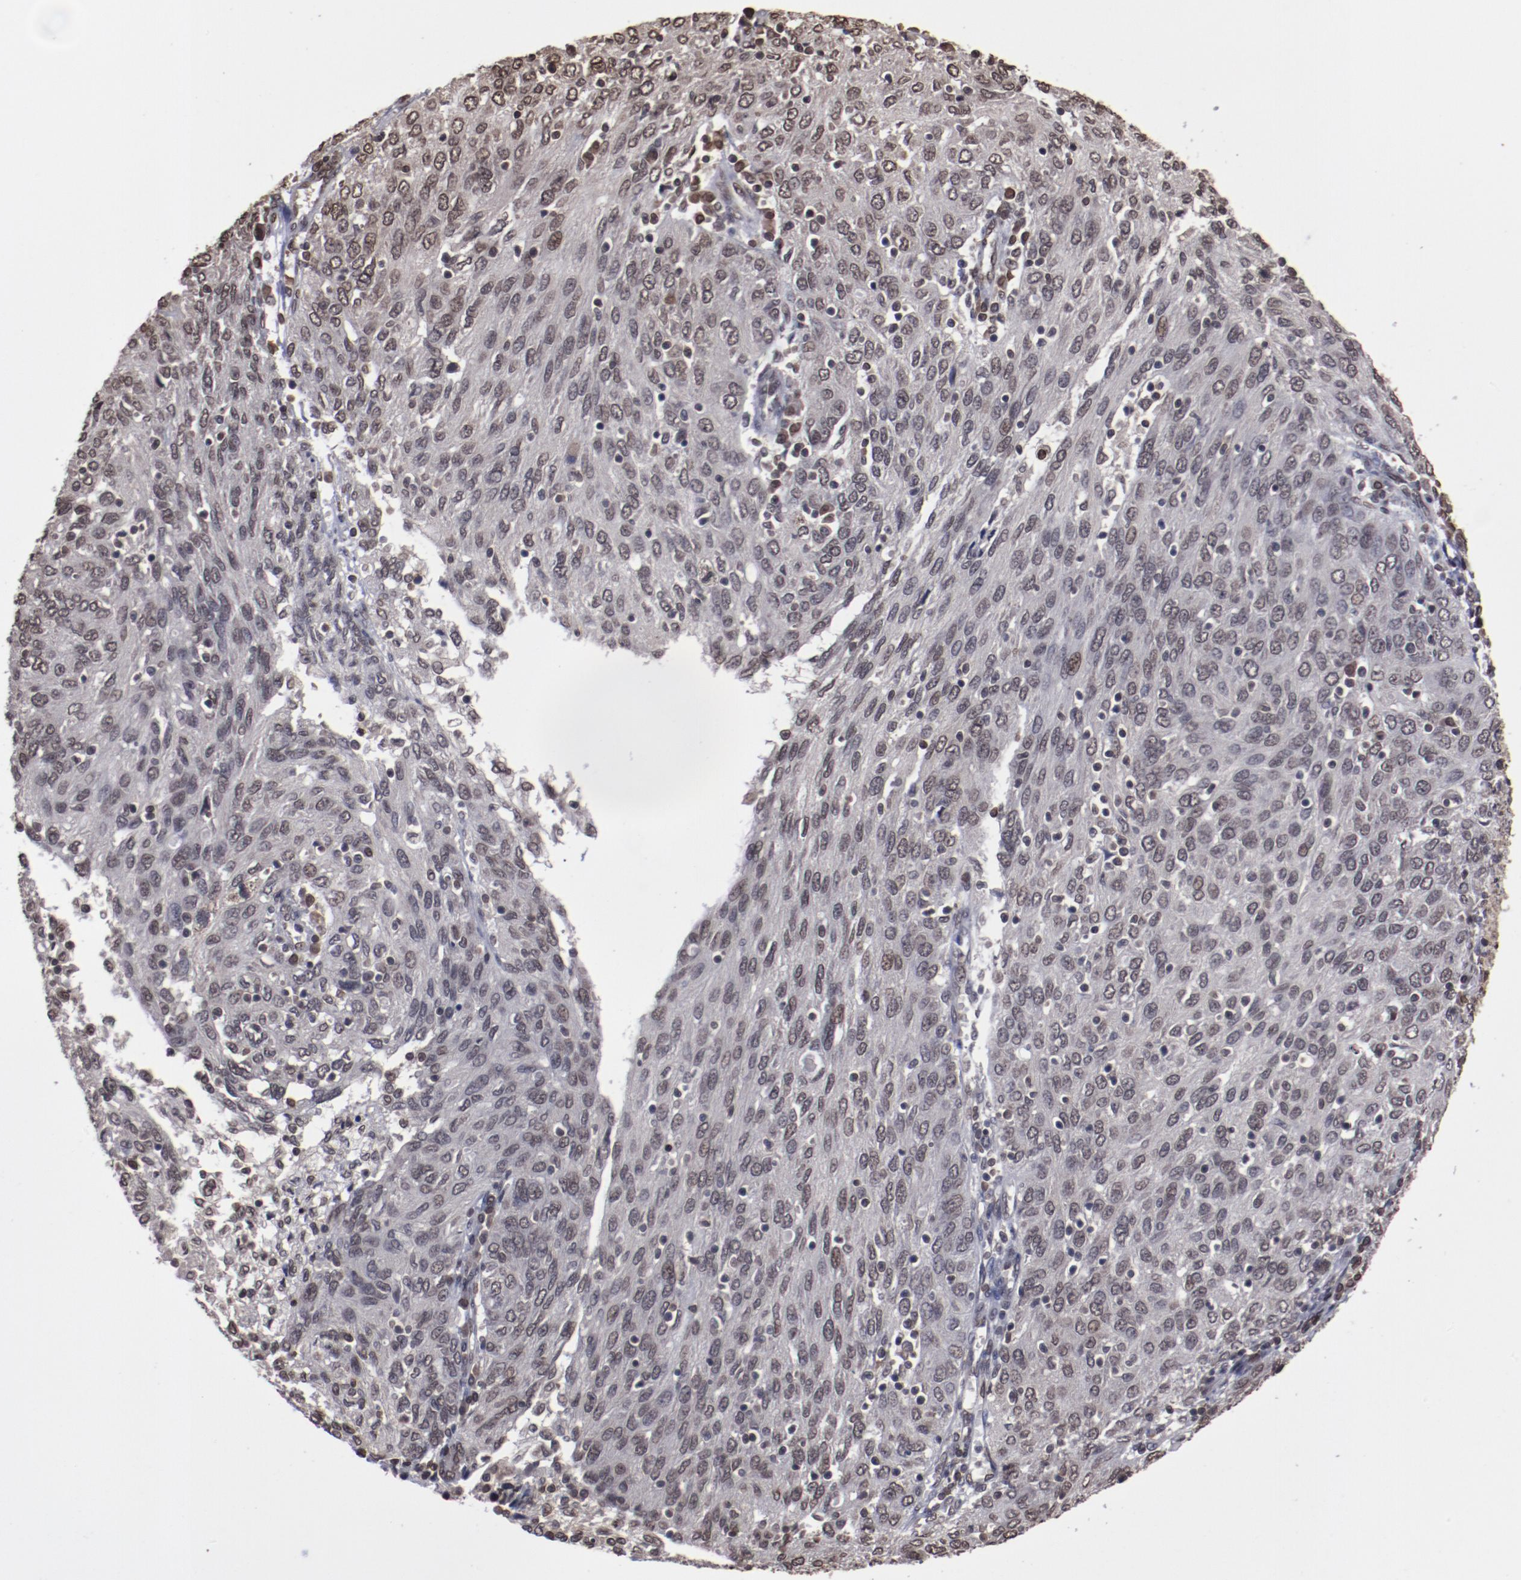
{"staining": {"intensity": "weak", "quantity": ">75%", "location": "nuclear"}, "tissue": "ovarian cancer", "cell_type": "Tumor cells", "image_type": "cancer", "snomed": [{"axis": "morphology", "description": "Carcinoma, endometroid"}, {"axis": "topography", "description": "Ovary"}], "caption": "Ovarian cancer stained with a brown dye shows weak nuclear positive expression in approximately >75% of tumor cells.", "gene": "AKT1", "patient": {"sex": "female", "age": 50}}